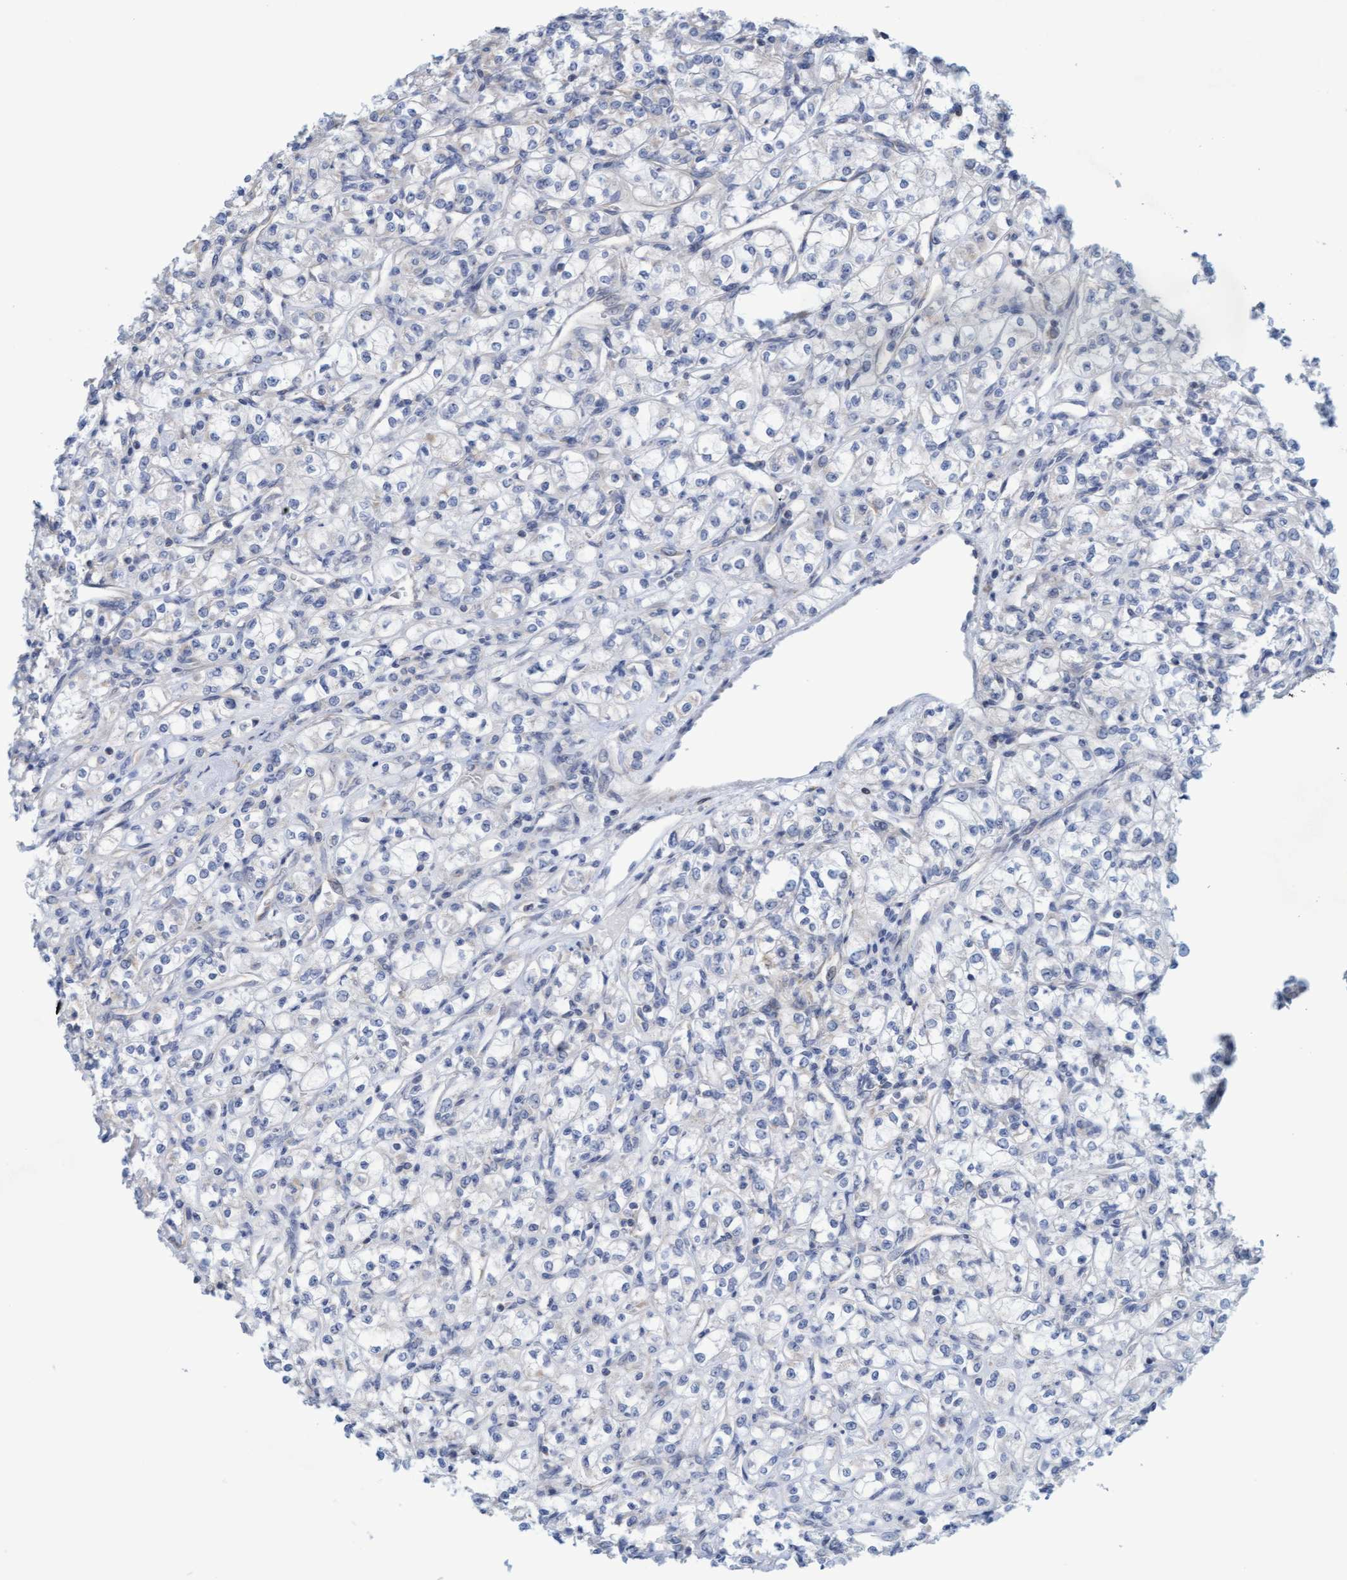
{"staining": {"intensity": "negative", "quantity": "none", "location": "none"}, "tissue": "renal cancer", "cell_type": "Tumor cells", "image_type": "cancer", "snomed": [{"axis": "morphology", "description": "Adenocarcinoma, NOS"}, {"axis": "topography", "description": "Kidney"}], "caption": "High magnification brightfield microscopy of adenocarcinoma (renal) stained with DAB (brown) and counterstained with hematoxylin (blue): tumor cells show no significant expression.", "gene": "SLC28A3", "patient": {"sex": "male", "age": 77}}